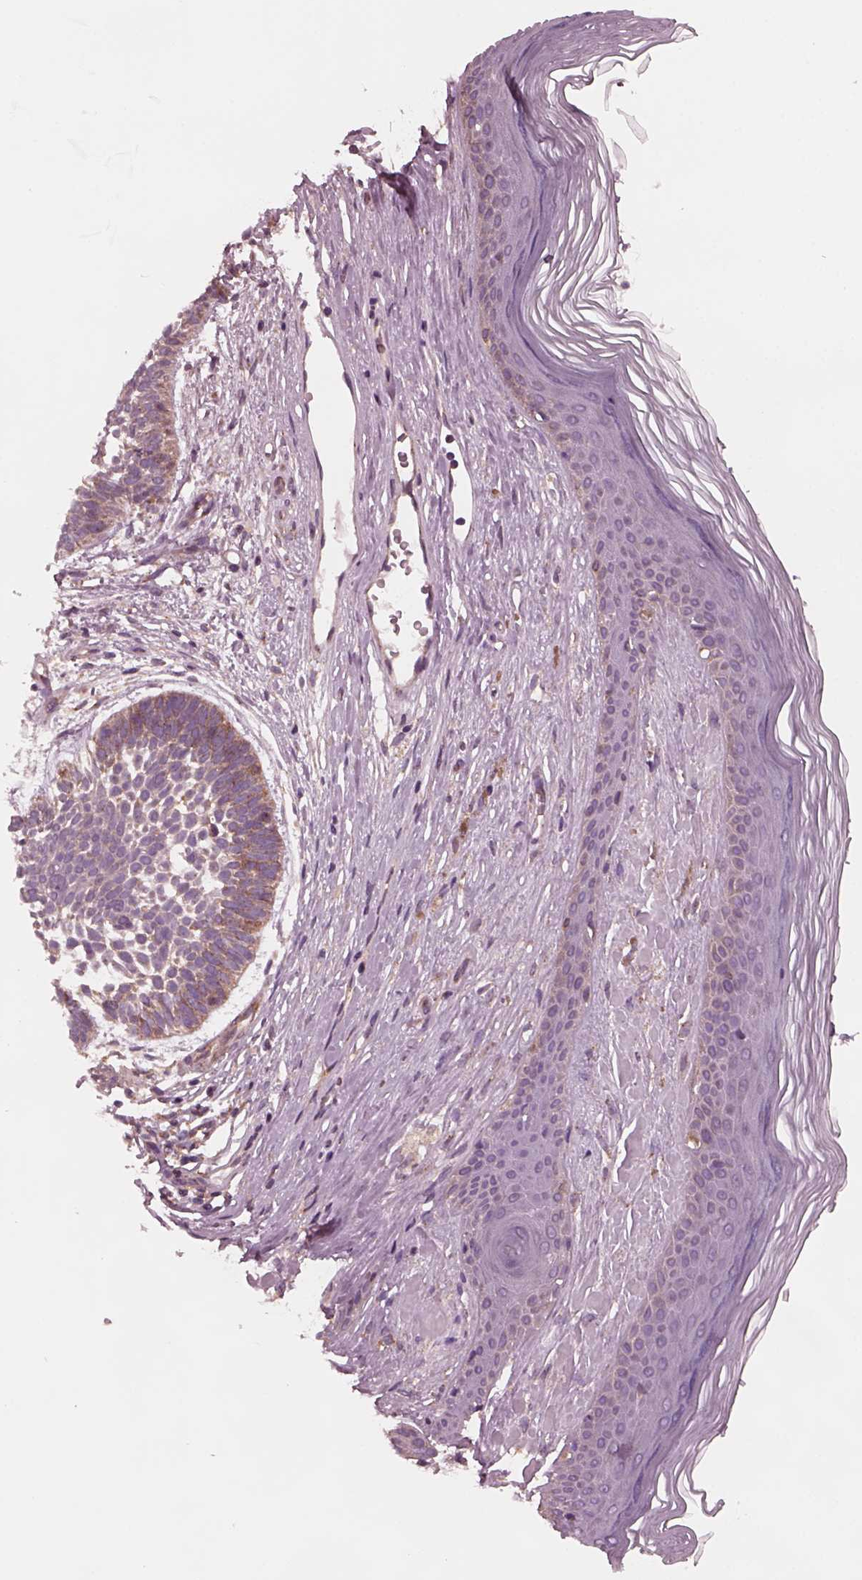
{"staining": {"intensity": "moderate", "quantity": ">75%", "location": "cytoplasmic/membranous"}, "tissue": "skin cancer", "cell_type": "Tumor cells", "image_type": "cancer", "snomed": [{"axis": "morphology", "description": "Basal cell carcinoma"}, {"axis": "topography", "description": "Skin"}], "caption": "Protein positivity by IHC displays moderate cytoplasmic/membranous expression in approximately >75% of tumor cells in skin basal cell carcinoma.", "gene": "TUBG1", "patient": {"sex": "male", "age": 85}}